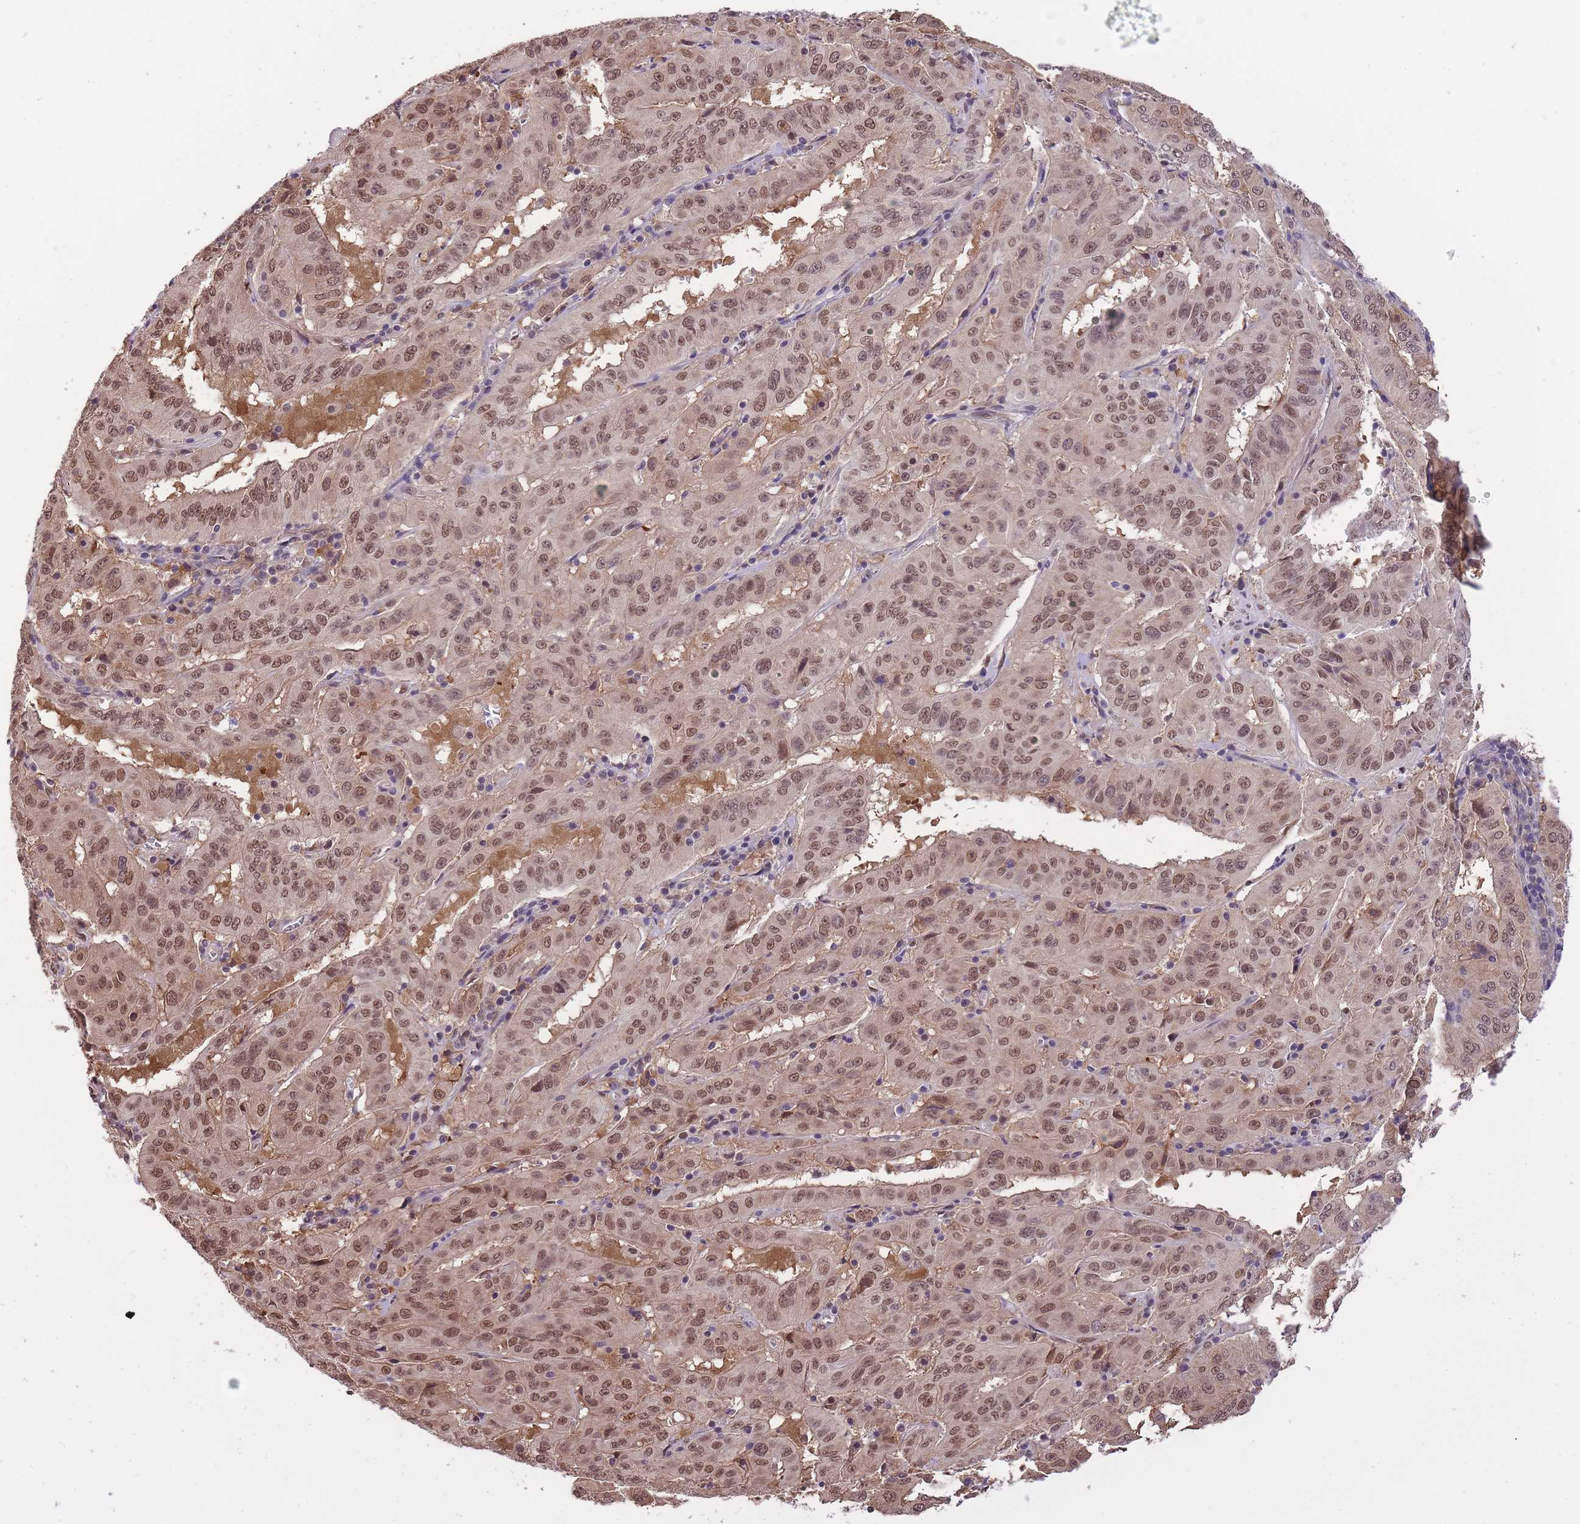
{"staining": {"intensity": "moderate", "quantity": ">75%", "location": "nuclear"}, "tissue": "pancreatic cancer", "cell_type": "Tumor cells", "image_type": "cancer", "snomed": [{"axis": "morphology", "description": "Adenocarcinoma, NOS"}, {"axis": "topography", "description": "Pancreas"}], "caption": "Adenocarcinoma (pancreatic) stained for a protein (brown) shows moderate nuclear positive staining in about >75% of tumor cells.", "gene": "CDIP1", "patient": {"sex": "male", "age": 63}}